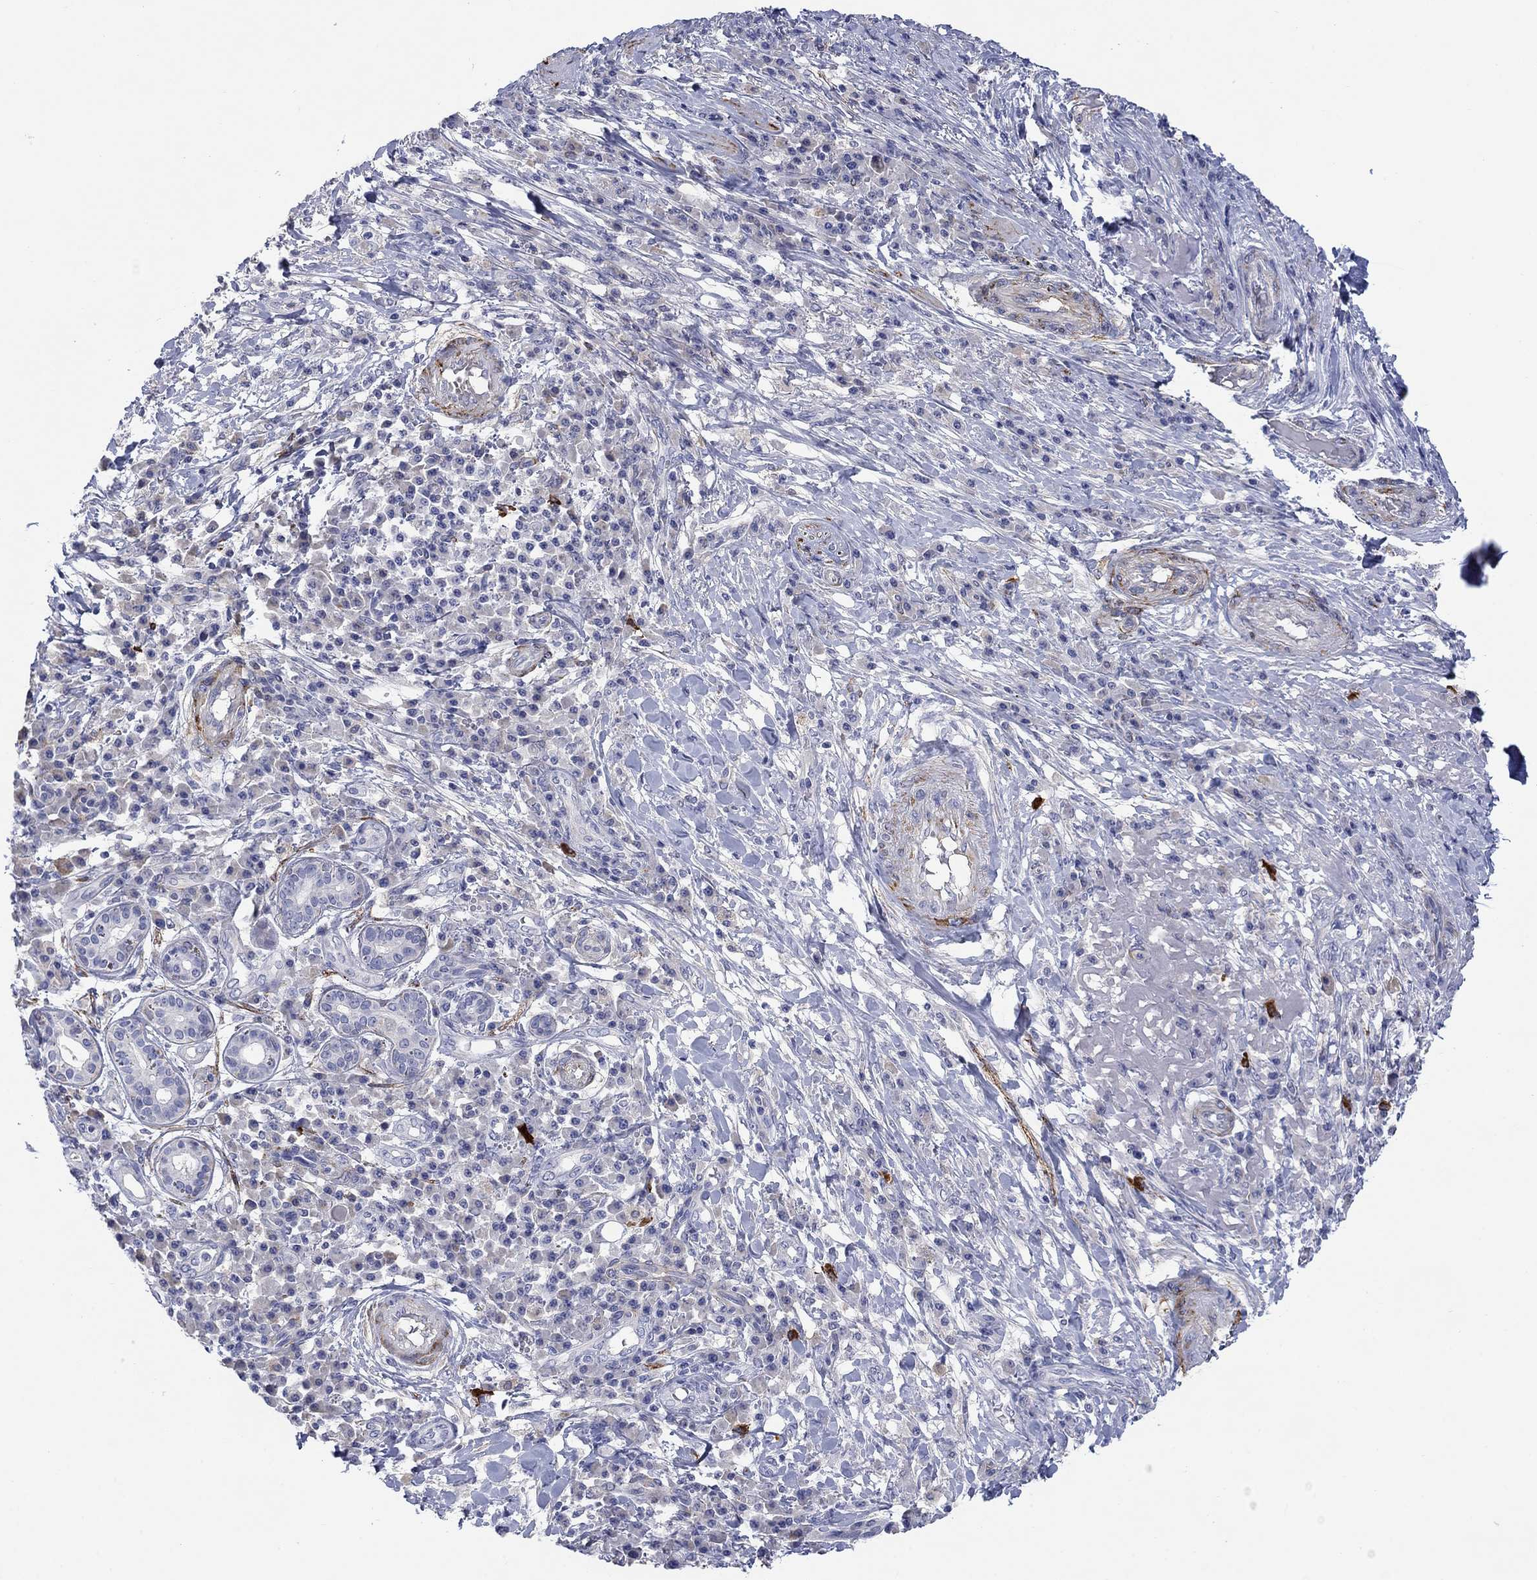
{"staining": {"intensity": "negative", "quantity": "none", "location": "none"}, "tissue": "skin cancer", "cell_type": "Tumor cells", "image_type": "cancer", "snomed": [{"axis": "morphology", "description": "Squamous cell carcinoma, NOS"}, {"axis": "topography", "description": "Skin"}], "caption": "Immunohistochemistry photomicrograph of human skin cancer (squamous cell carcinoma) stained for a protein (brown), which shows no staining in tumor cells.", "gene": "PTPRZ1", "patient": {"sex": "male", "age": 92}}